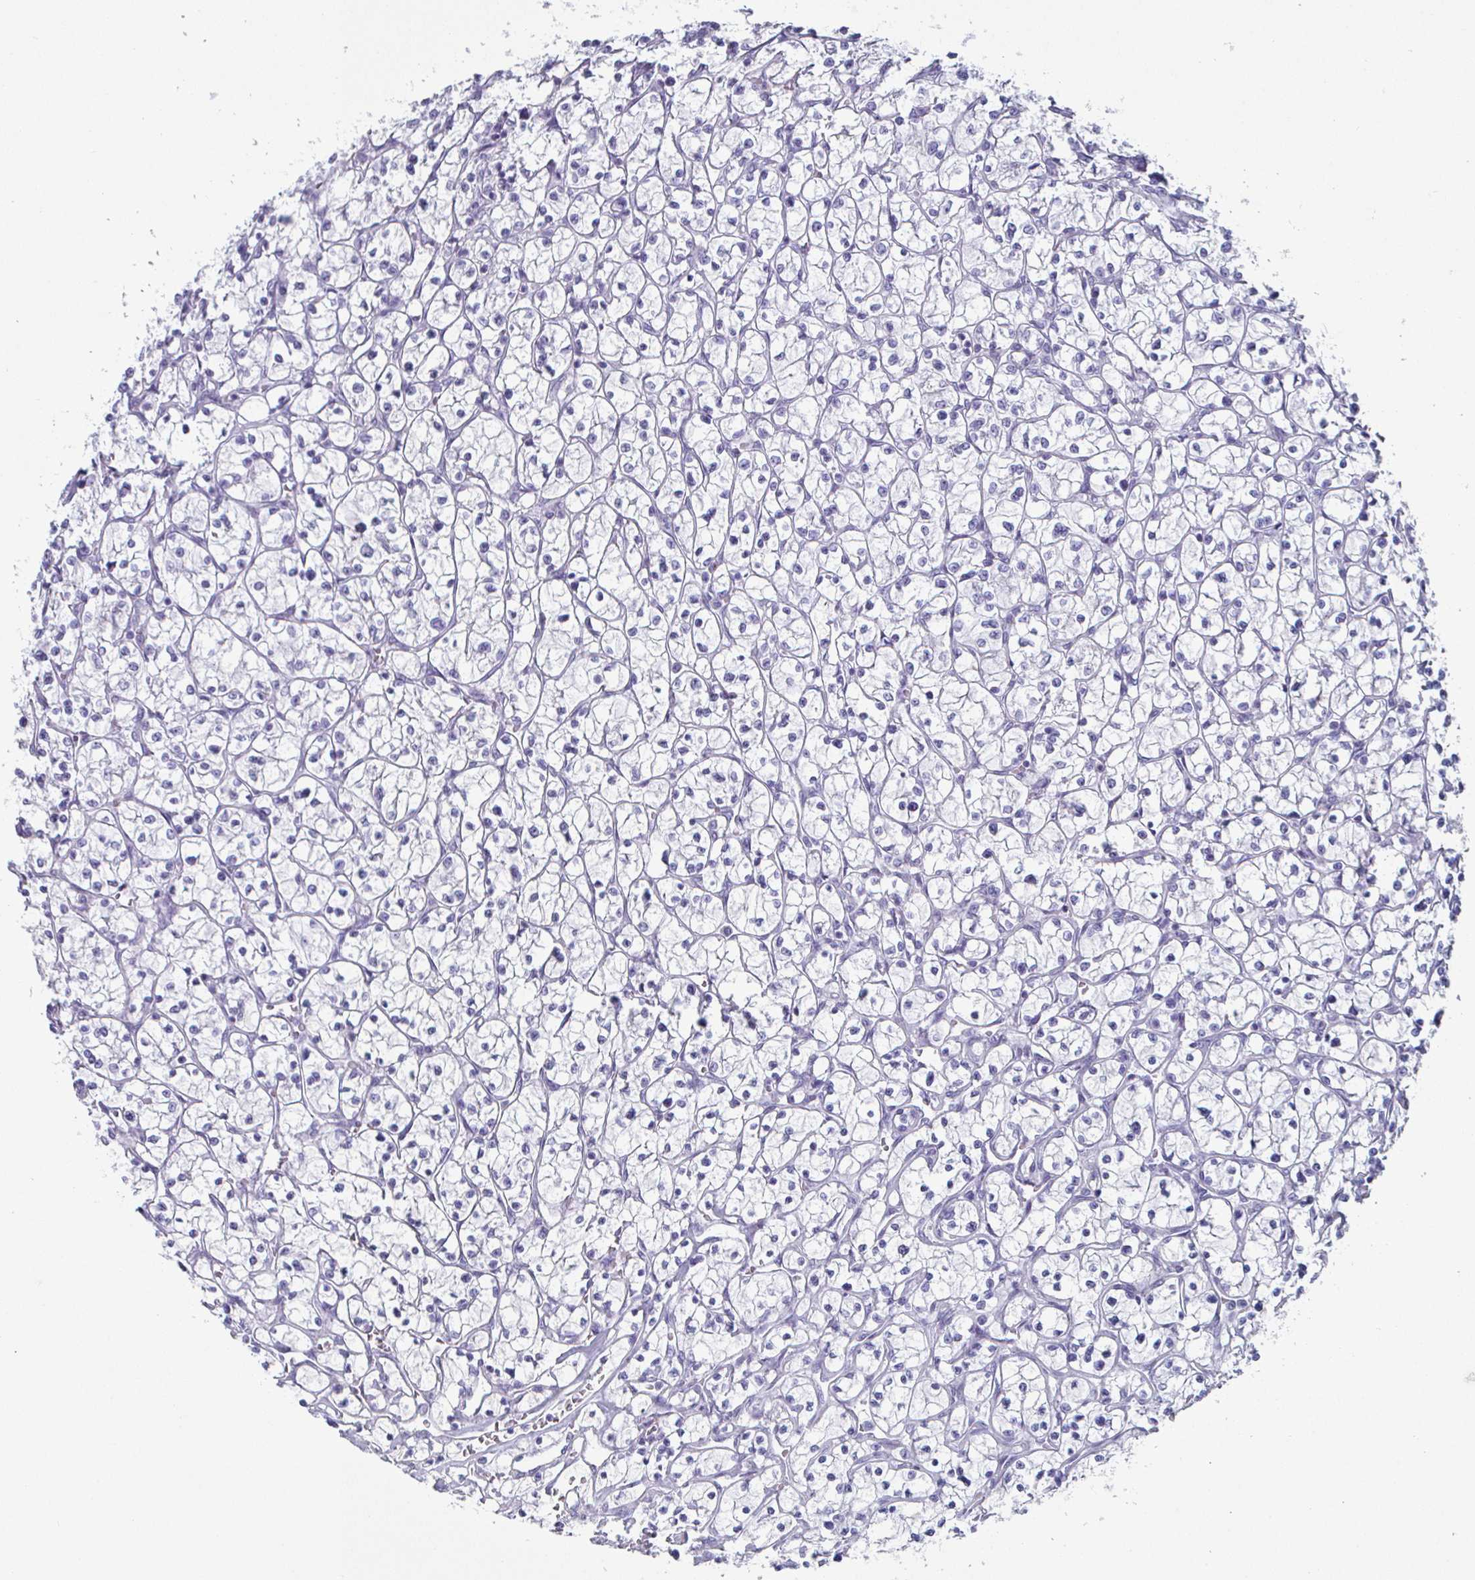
{"staining": {"intensity": "negative", "quantity": "none", "location": "none"}, "tissue": "renal cancer", "cell_type": "Tumor cells", "image_type": "cancer", "snomed": [{"axis": "morphology", "description": "Adenocarcinoma, NOS"}, {"axis": "topography", "description": "Kidney"}], "caption": "This is an IHC image of human renal adenocarcinoma. There is no staining in tumor cells.", "gene": "CREG2", "patient": {"sex": "female", "age": 64}}